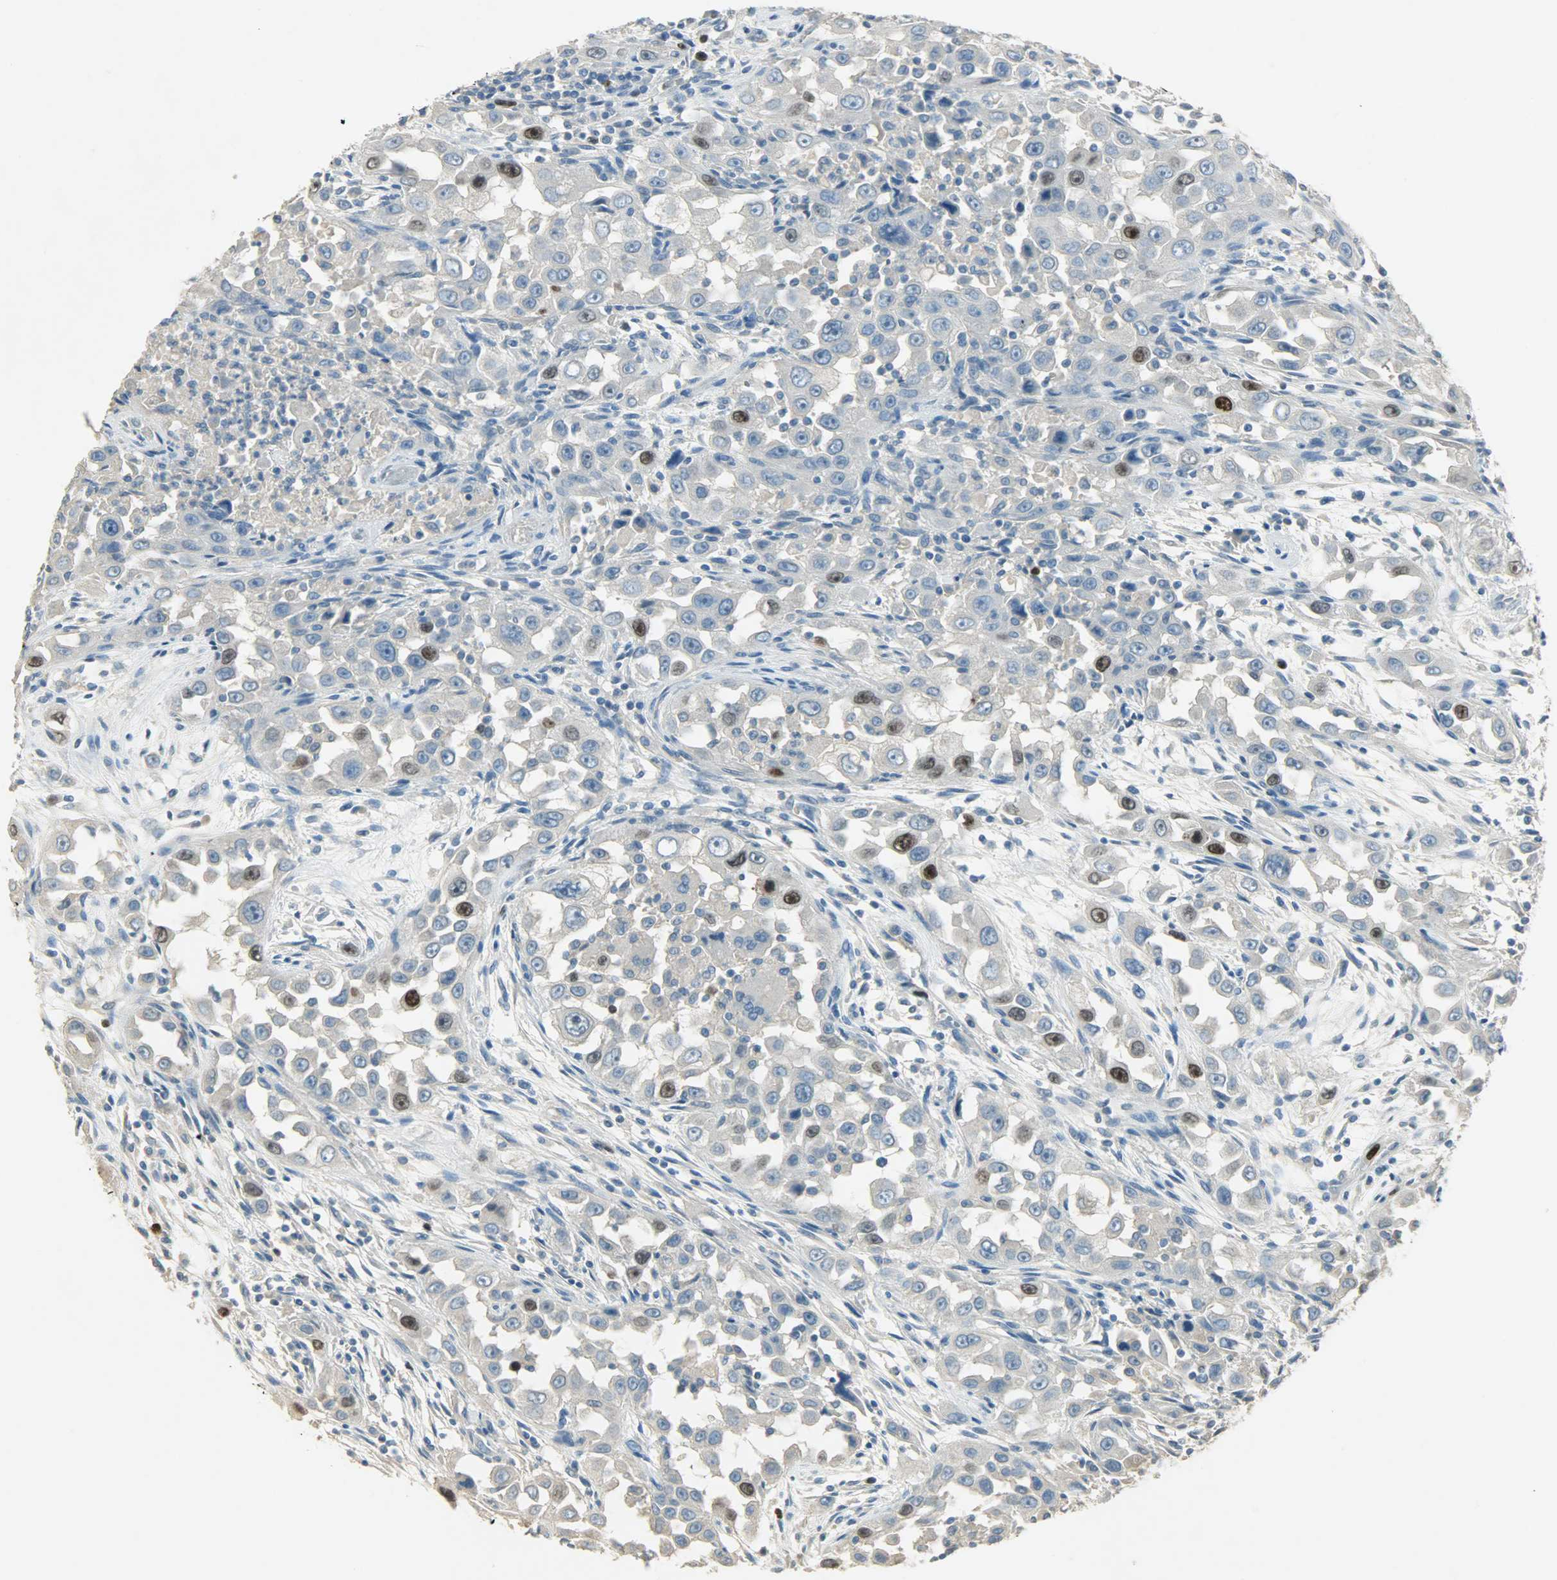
{"staining": {"intensity": "strong", "quantity": "<25%", "location": "nuclear"}, "tissue": "head and neck cancer", "cell_type": "Tumor cells", "image_type": "cancer", "snomed": [{"axis": "morphology", "description": "Carcinoma, NOS"}, {"axis": "topography", "description": "Head-Neck"}], "caption": "Protein expression analysis of human head and neck carcinoma reveals strong nuclear expression in about <25% of tumor cells.", "gene": "TPX2", "patient": {"sex": "male", "age": 87}}